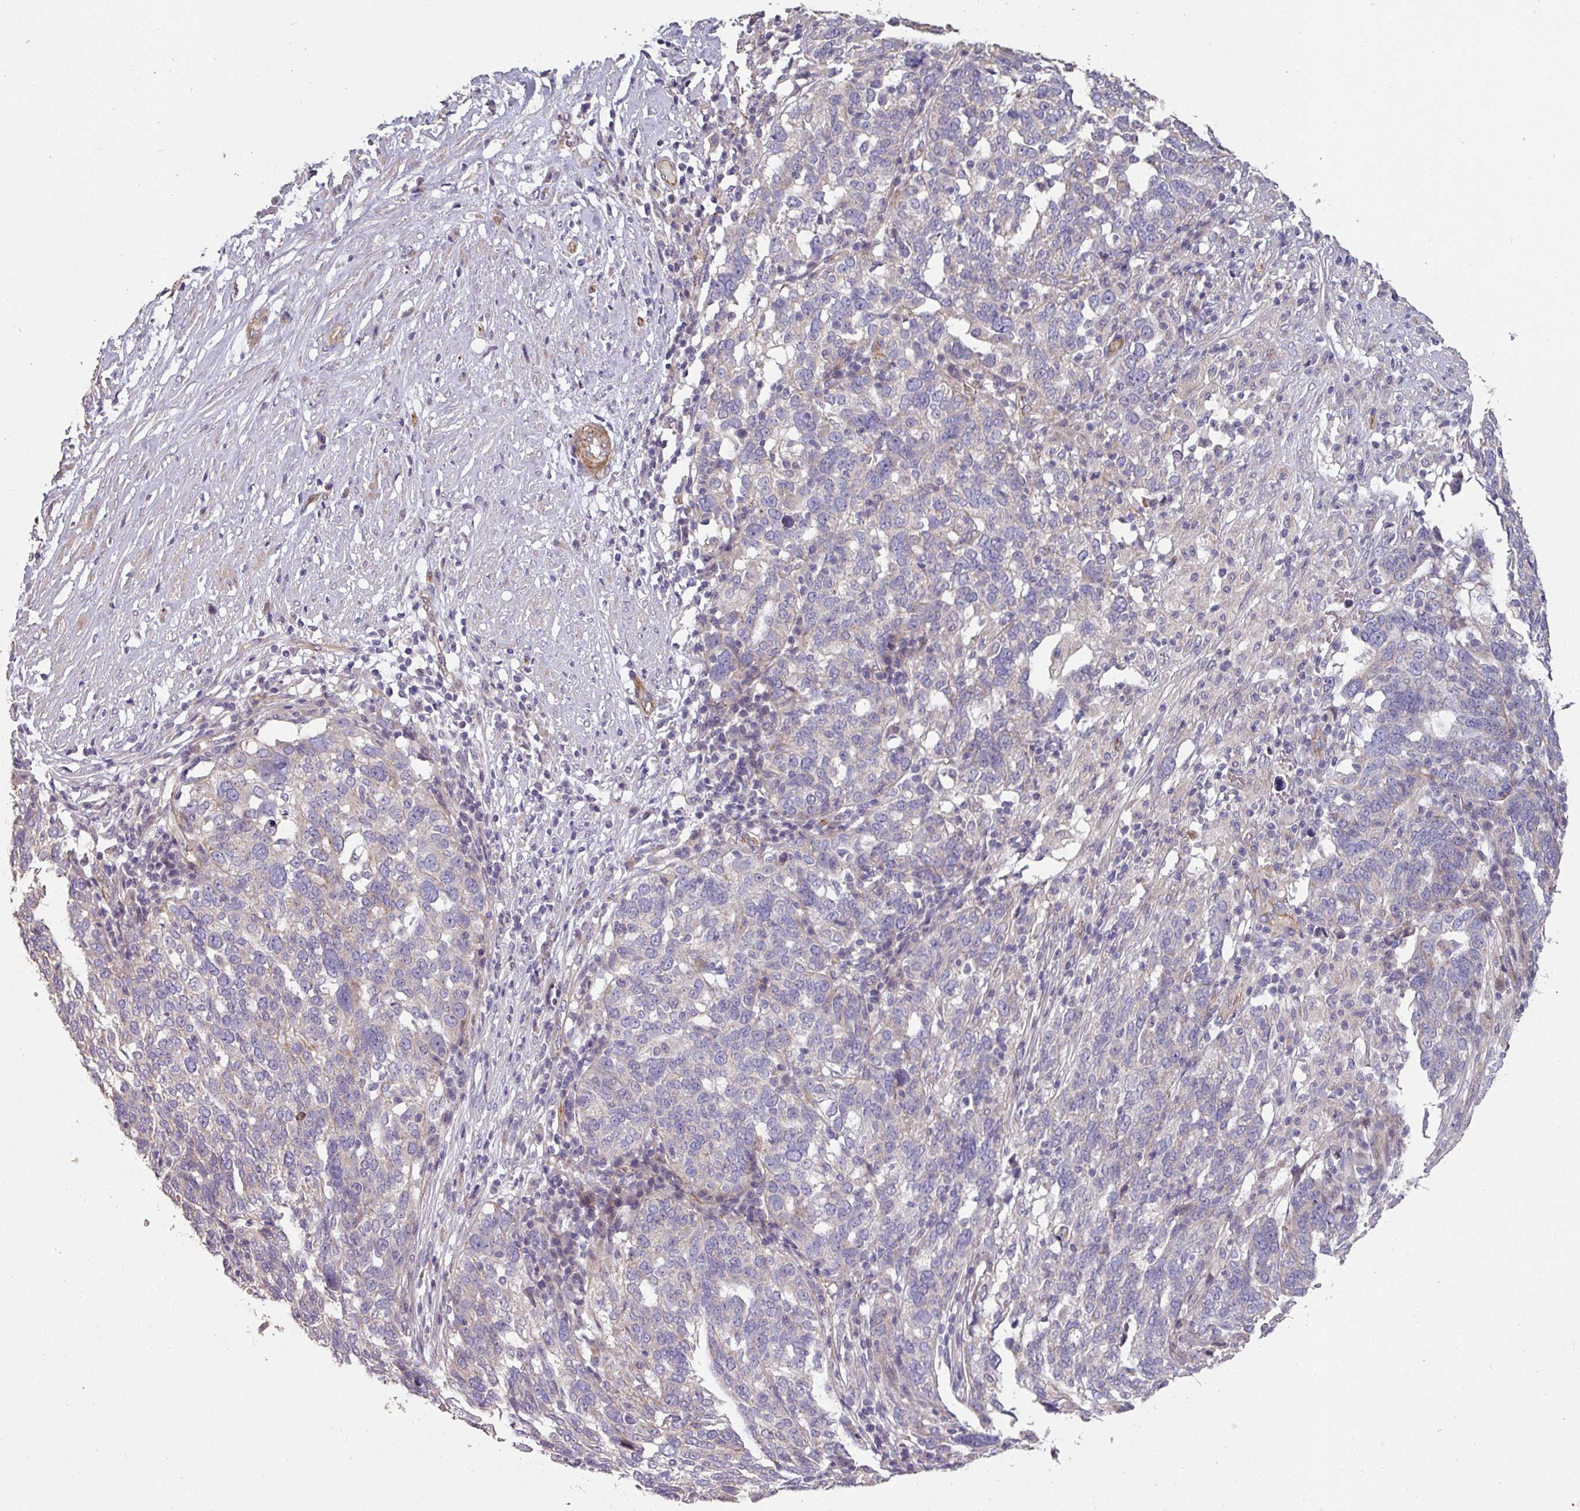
{"staining": {"intensity": "negative", "quantity": "none", "location": "none"}, "tissue": "ovarian cancer", "cell_type": "Tumor cells", "image_type": "cancer", "snomed": [{"axis": "morphology", "description": "Cystadenocarcinoma, serous, NOS"}, {"axis": "topography", "description": "Ovary"}], "caption": "Human serous cystadenocarcinoma (ovarian) stained for a protein using IHC shows no staining in tumor cells.", "gene": "PCDH1", "patient": {"sex": "female", "age": 59}}